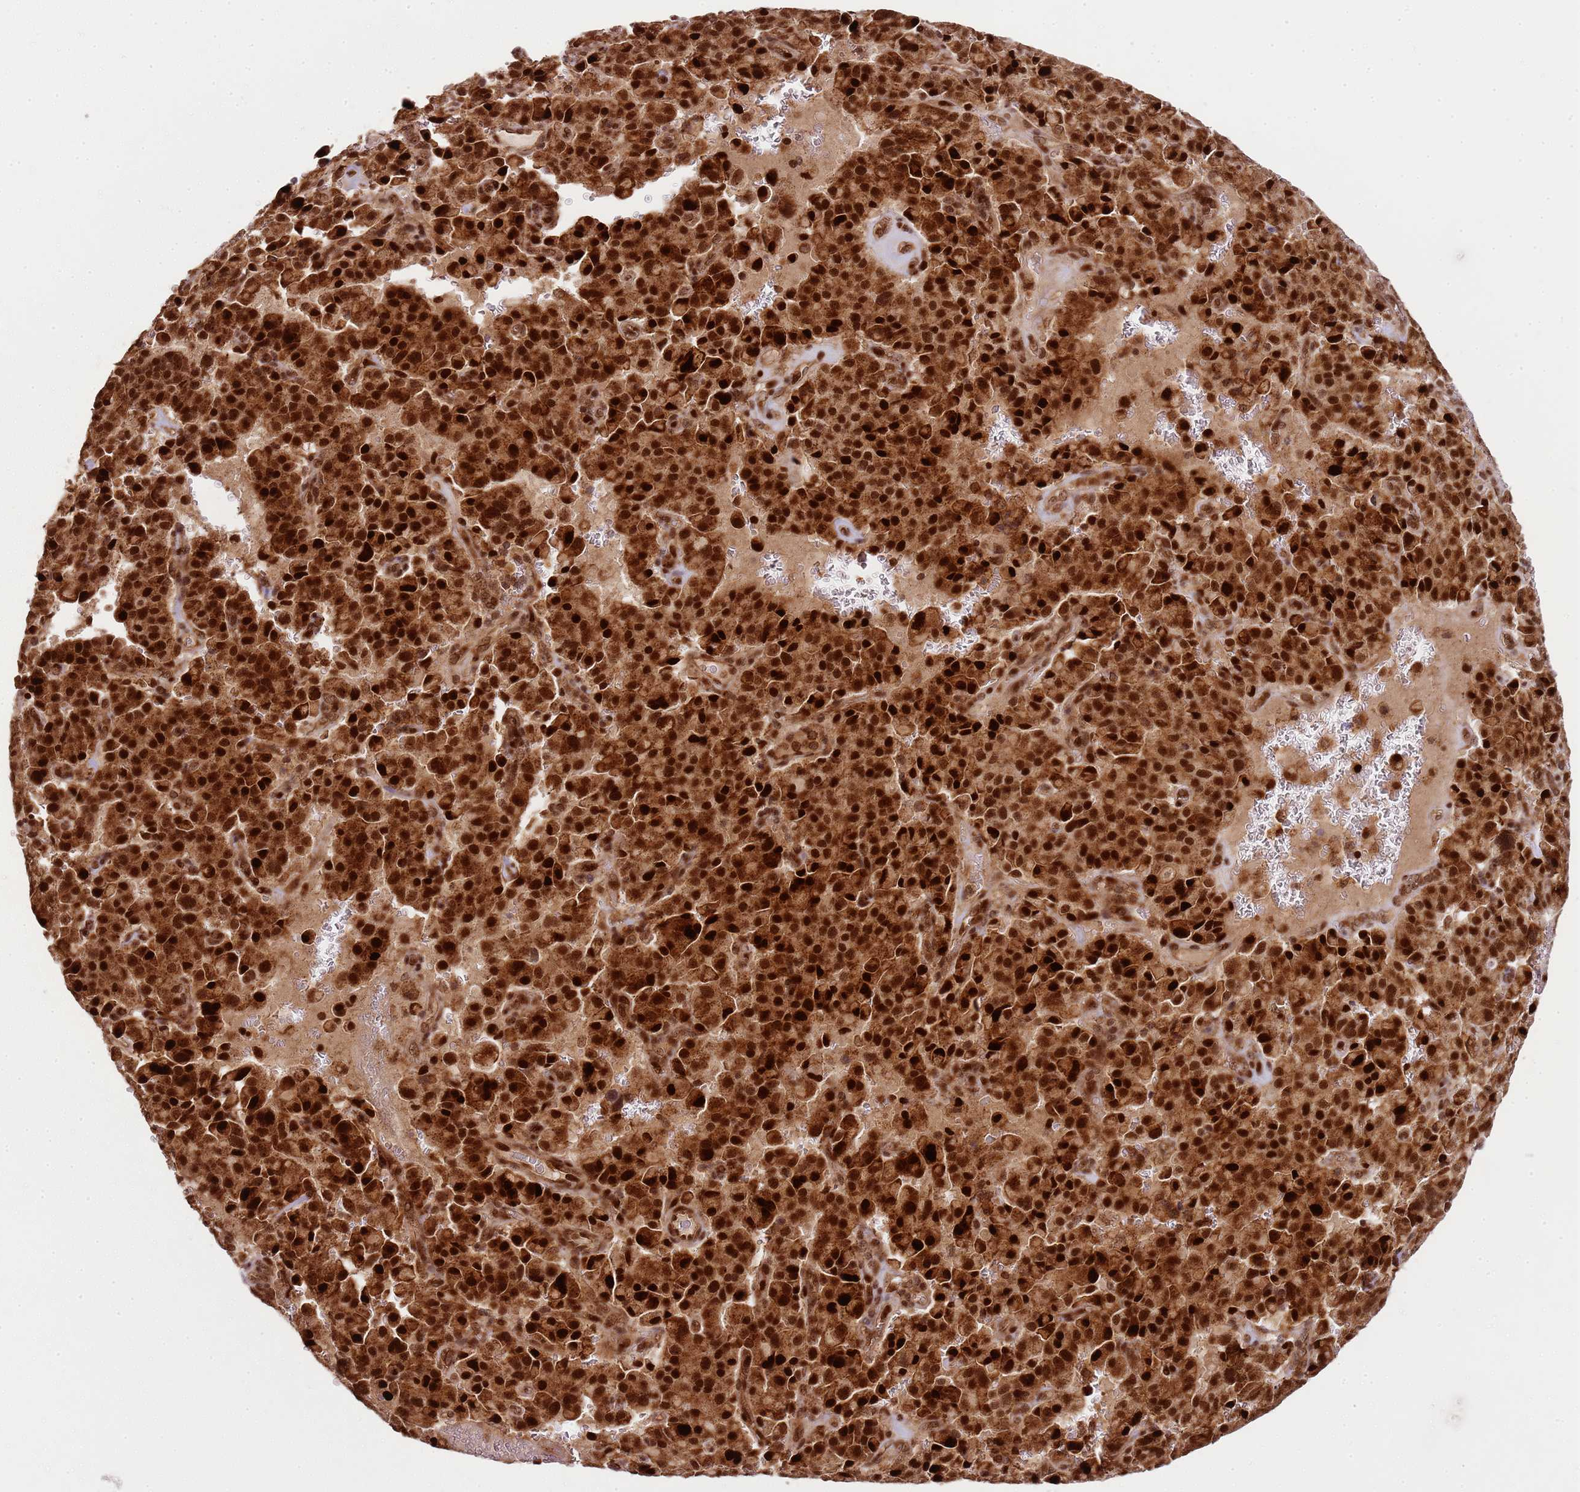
{"staining": {"intensity": "strong", "quantity": ">75%", "location": "cytoplasmic/membranous,nuclear"}, "tissue": "pancreatic cancer", "cell_type": "Tumor cells", "image_type": "cancer", "snomed": [{"axis": "morphology", "description": "Adenocarcinoma, NOS"}, {"axis": "topography", "description": "Pancreas"}], "caption": "Immunohistochemical staining of human pancreatic cancer reveals strong cytoplasmic/membranous and nuclear protein expression in approximately >75% of tumor cells. The protein of interest is shown in brown color, while the nuclei are stained blue.", "gene": "PEX14", "patient": {"sex": "male", "age": 65}}